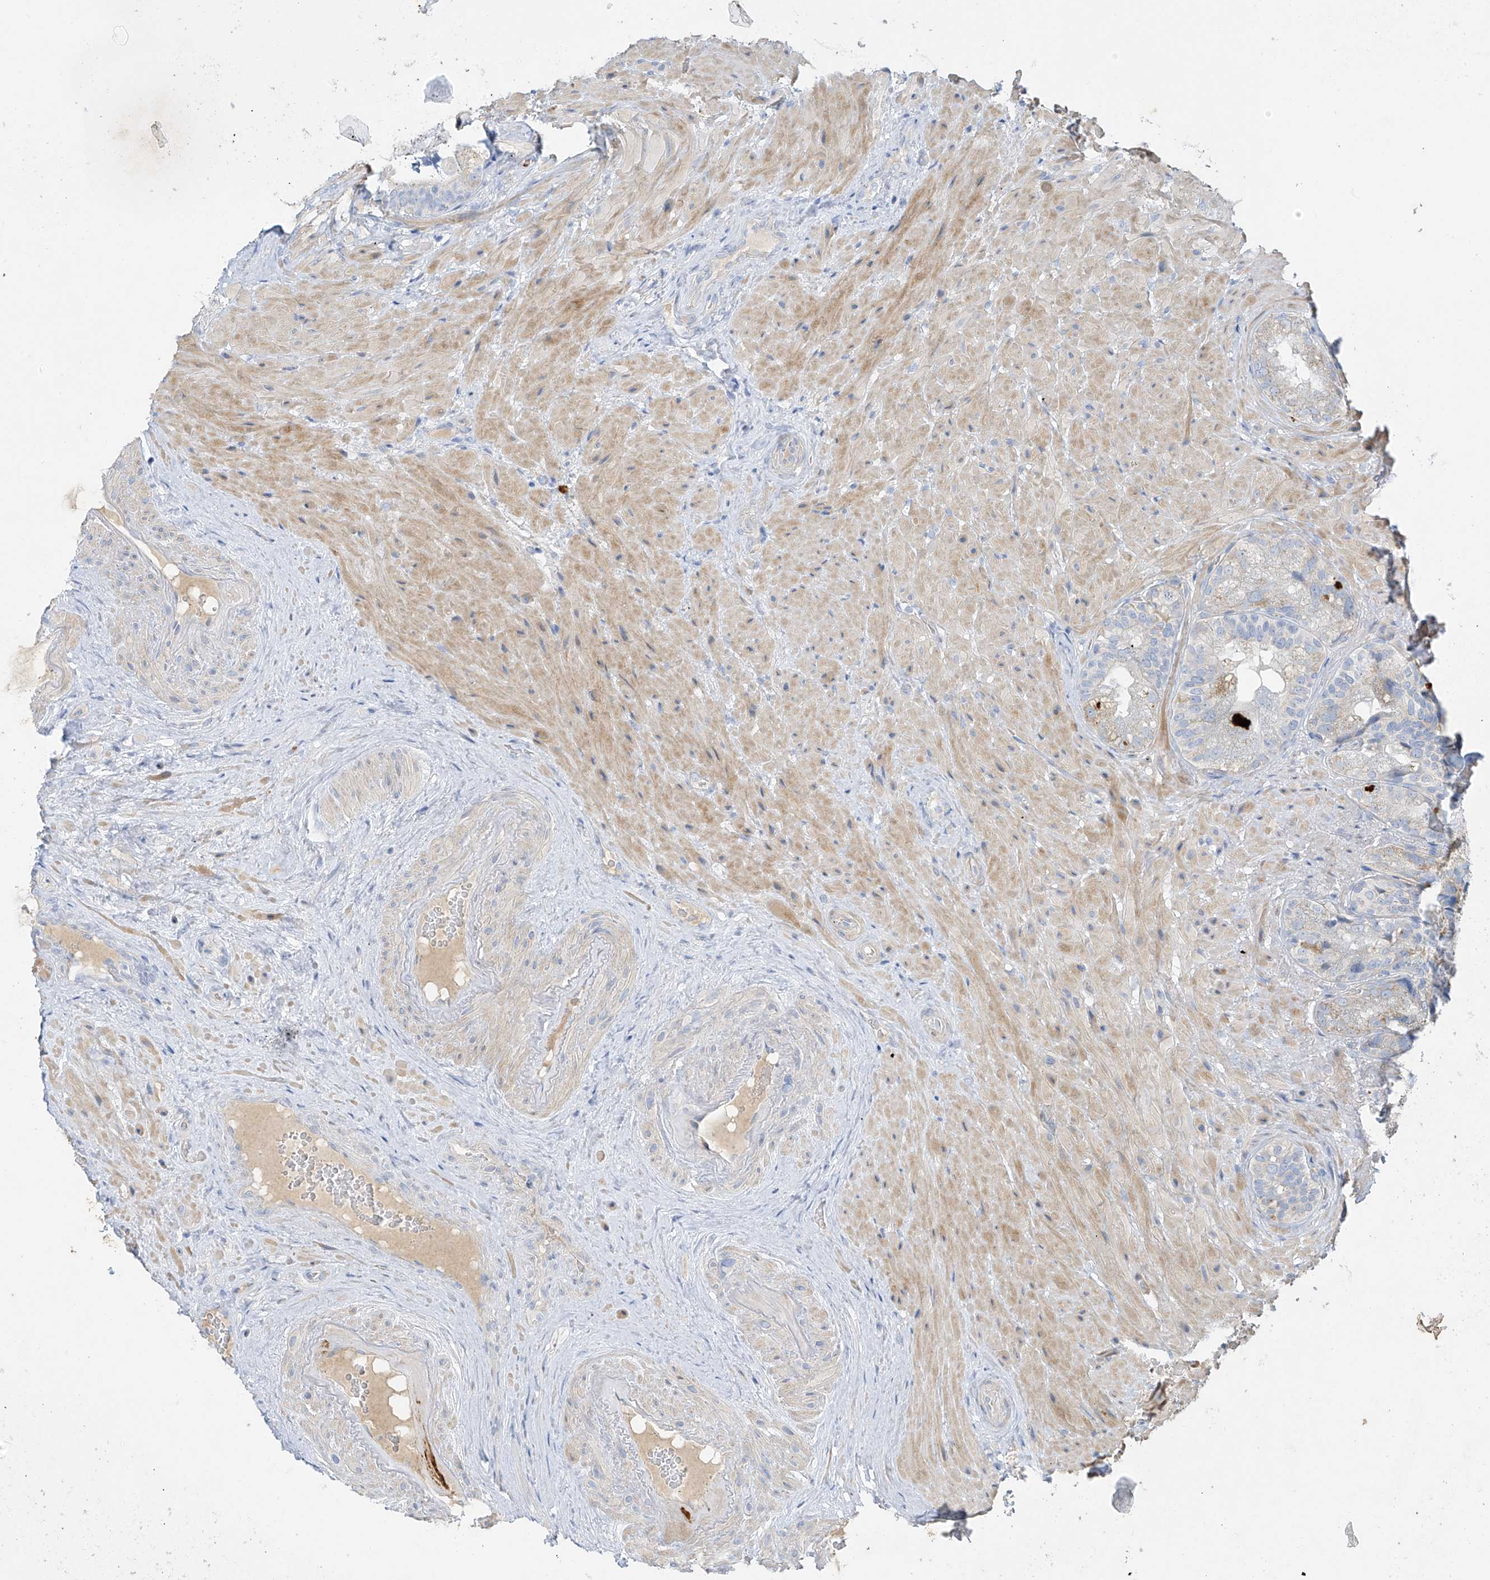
{"staining": {"intensity": "negative", "quantity": "none", "location": "none"}, "tissue": "seminal vesicle", "cell_type": "Glandular cells", "image_type": "normal", "snomed": [{"axis": "morphology", "description": "Normal tissue, NOS"}, {"axis": "topography", "description": "Seminal veicle"}, {"axis": "topography", "description": "Peripheral nerve tissue"}], "caption": "Immunohistochemical staining of benign seminal vesicle exhibits no significant positivity in glandular cells. (DAB (3,3'-diaminobenzidine) immunohistochemistry (IHC), high magnification).", "gene": "PRSS12", "patient": {"sex": "male", "age": 63}}